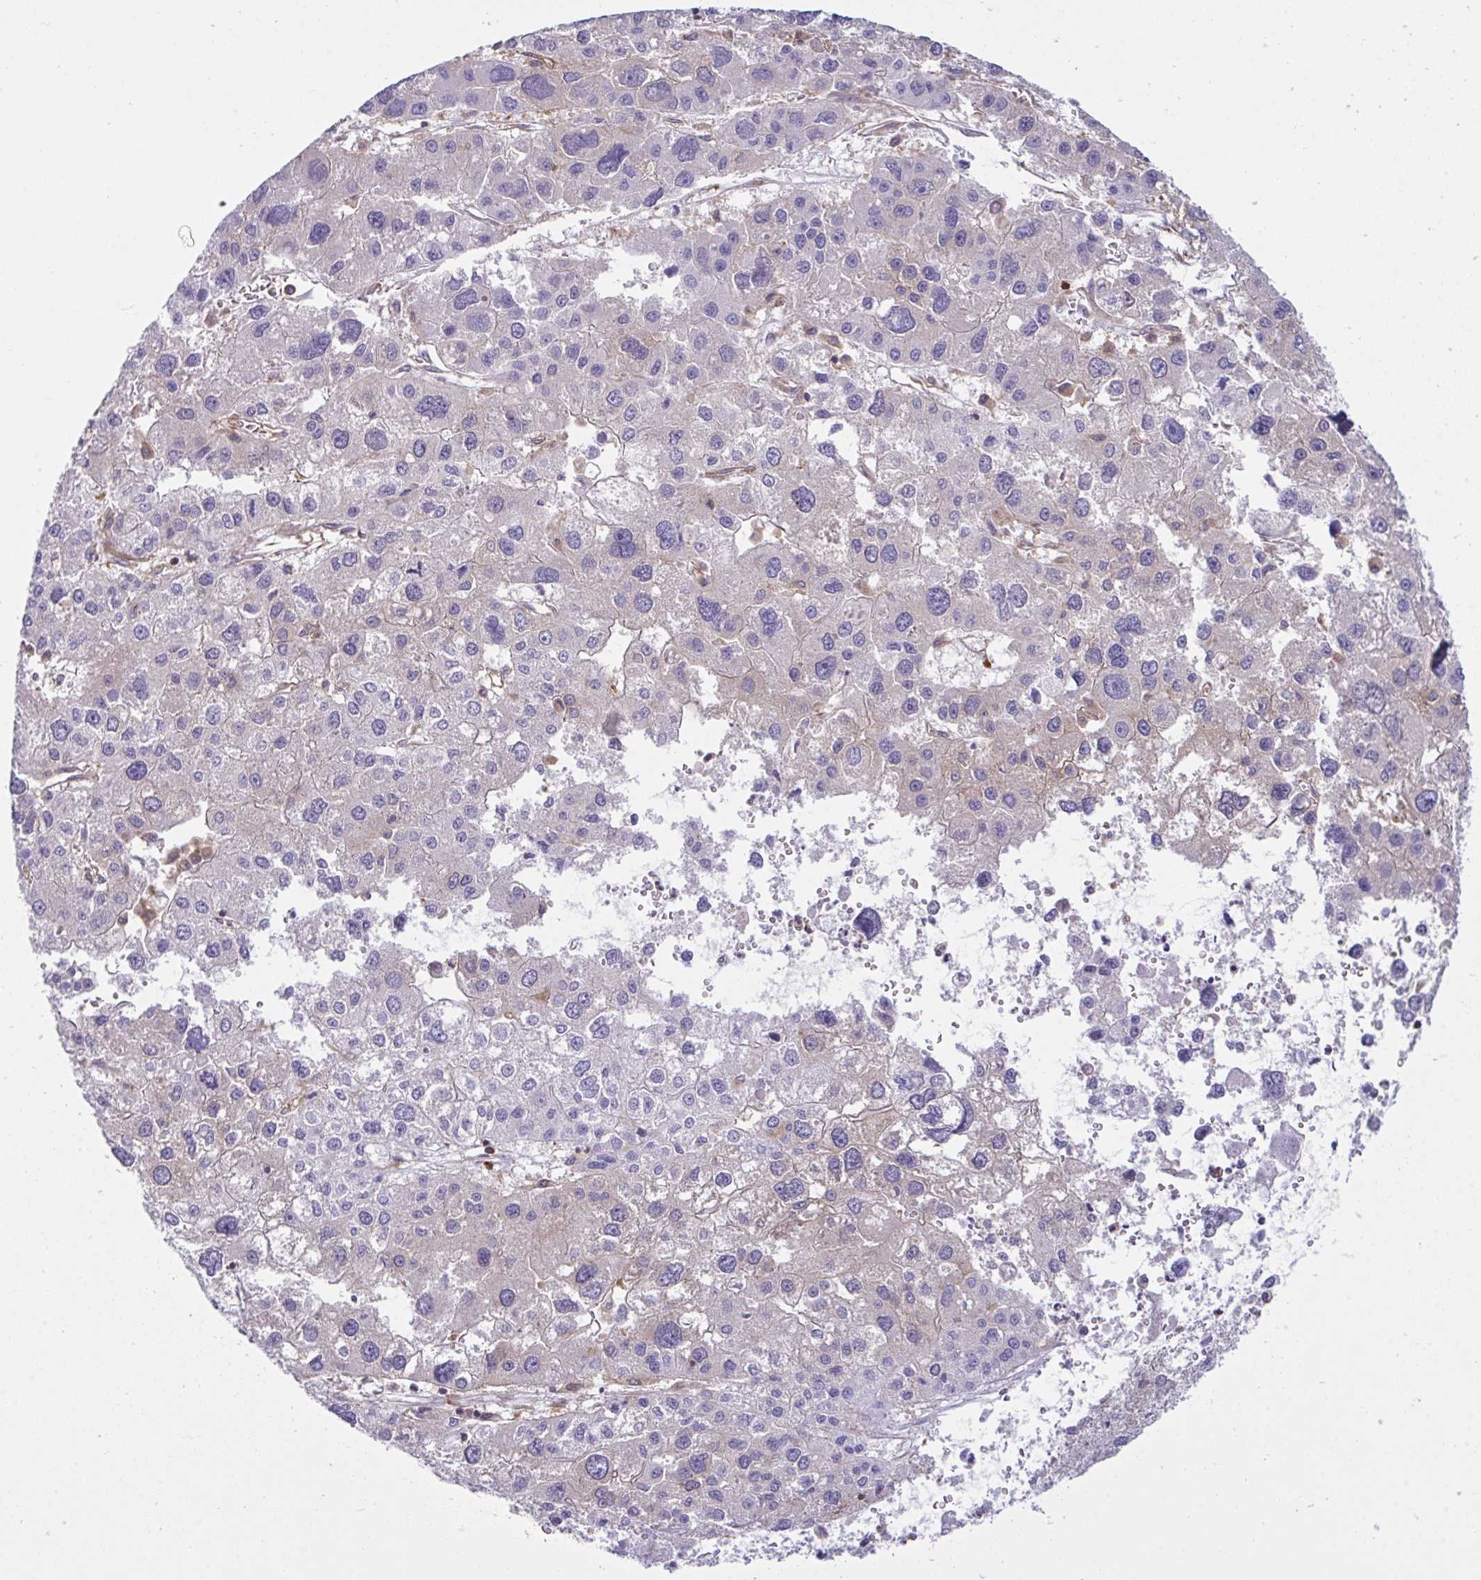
{"staining": {"intensity": "negative", "quantity": "none", "location": "none"}, "tissue": "liver cancer", "cell_type": "Tumor cells", "image_type": "cancer", "snomed": [{"axis": "morphology", "description": "Carcinoma, Hepatocellular, NOS"}, {"axis": "topography", "description": "Liver"}], "caption": "Liver cancer (hepatocellular carcinoma) stained for a protein using immunohistochemistry demonstrates no positivity tumor cells.", "gene": "TSC22D3", "patient": {"sex": "male", "age": 73}}